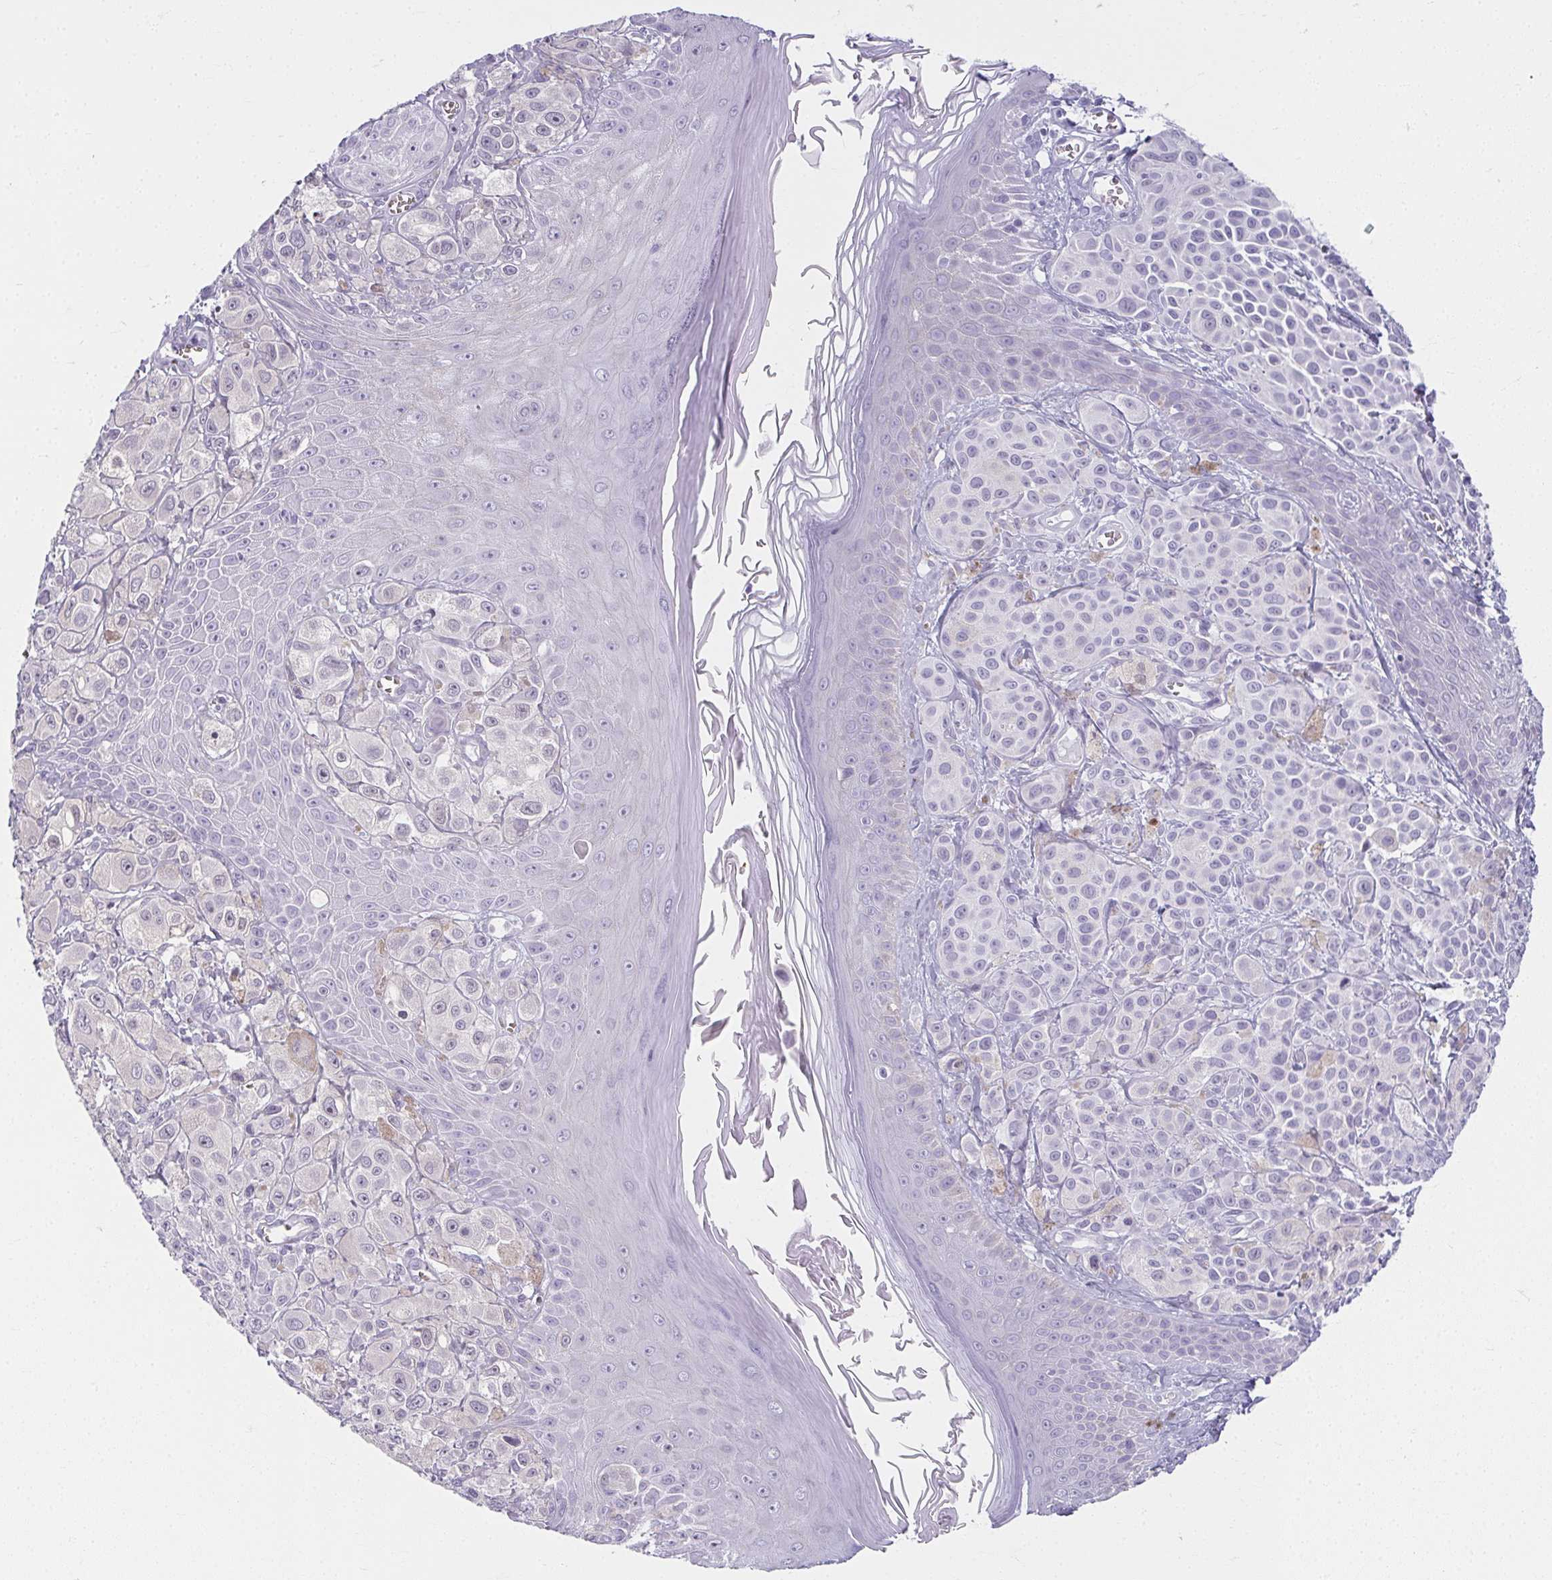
{"staining": {"intensity": "negative", "quantity": "none", "location": "none"}, "tissue": "melanoma", "cell_type": "Tumor cells", "image_type": "cancer", "snomed": [{"axis": "morphology", "description": "Malignant melanoma, NOS"}, {"axis": "topography", "description": "Skin"}], "caption": "The micrograph reveals no significant expression in tumor cells of melanoma. The staining is performed using DAB brown chromogen with nuclei counter-stained in using hematoxylin.", "gene": "MOBP", "patient": {"sex": "male", "age": 67}}